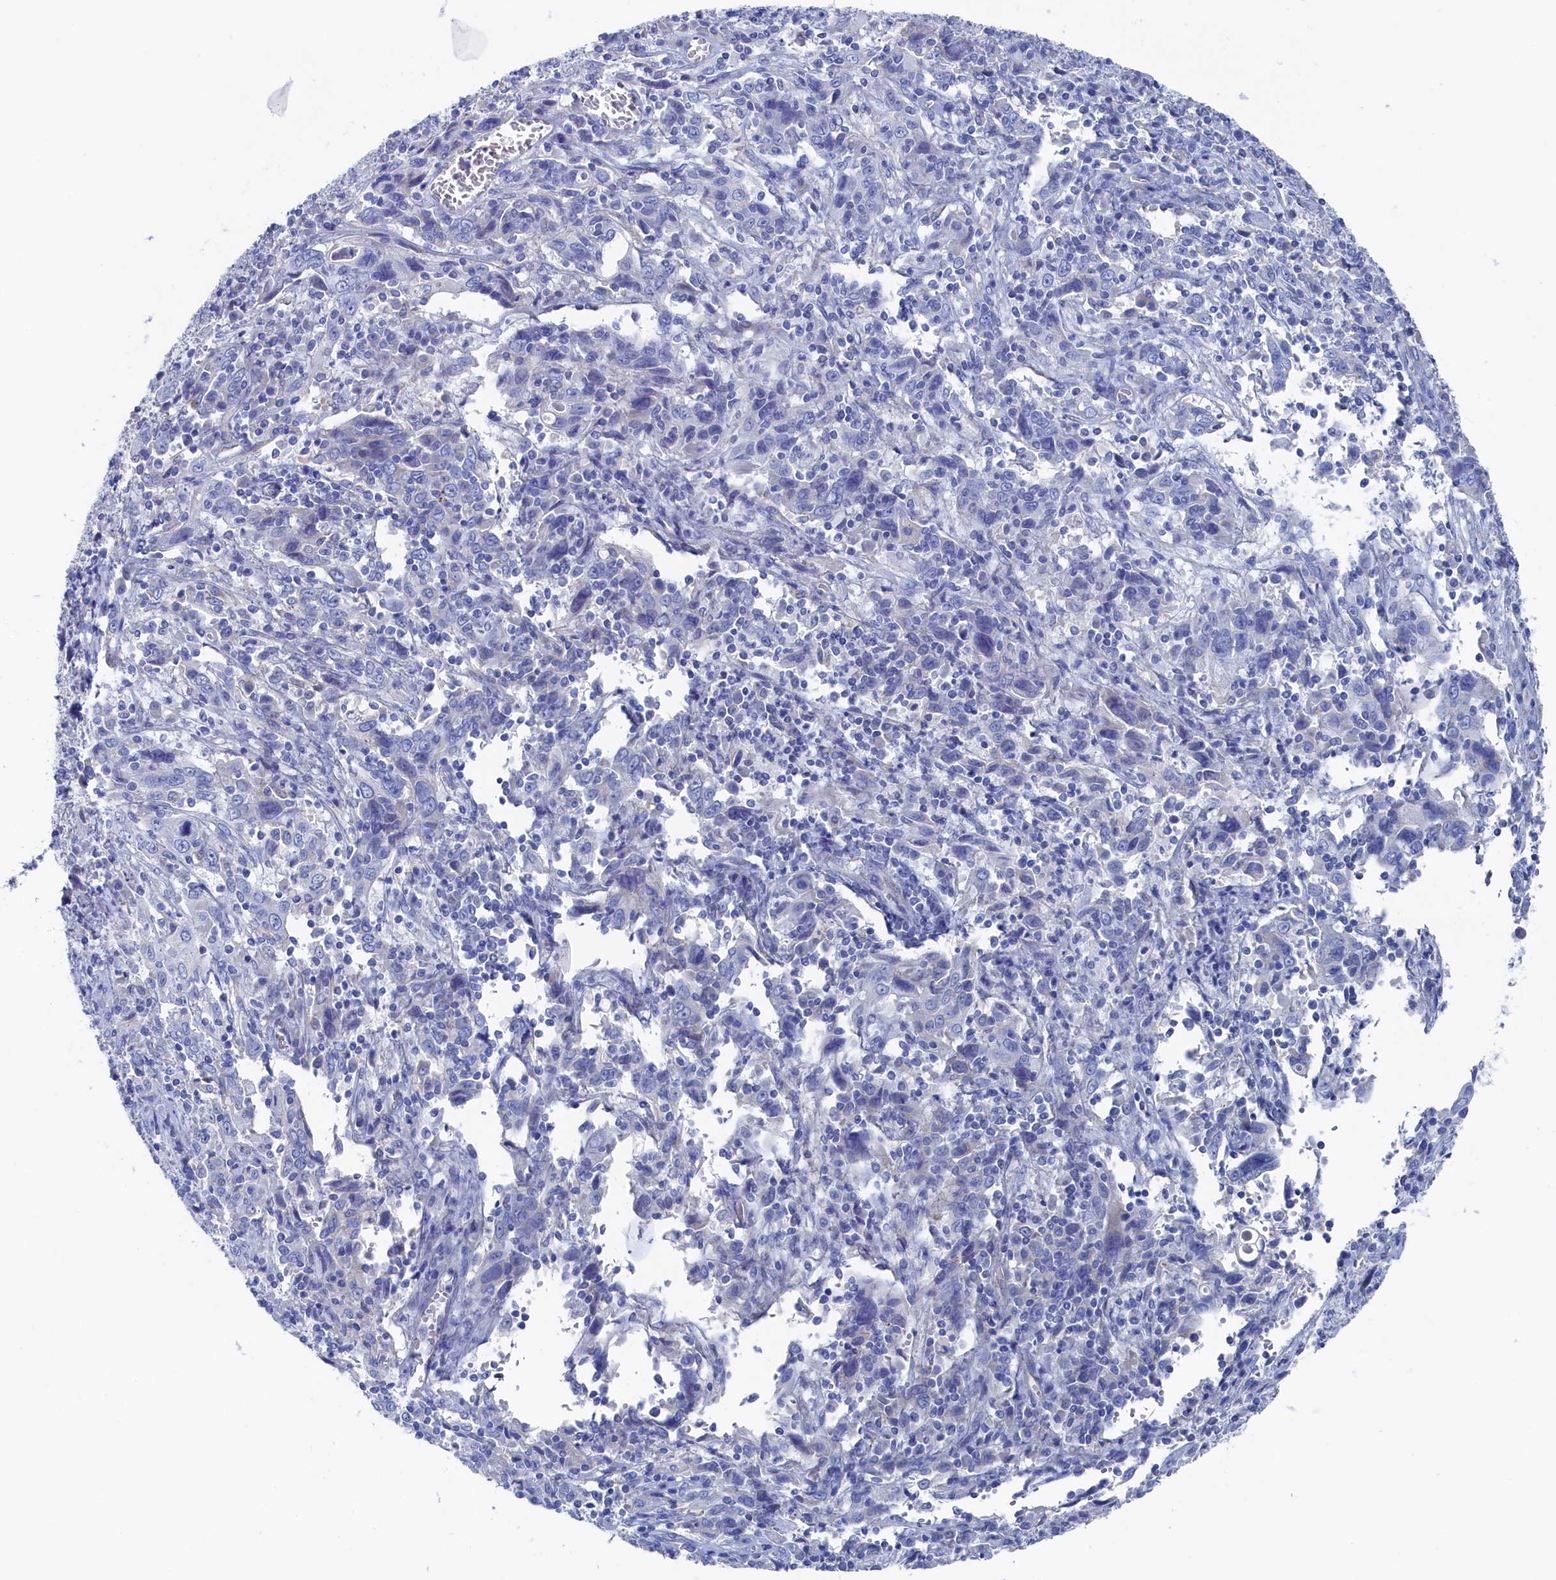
{"staining": {"intensity": "negative", "quantity": "none", "location": "none"}, "tissue": "cervical cancer", "cell_type": "Tumor cells", "image_type": "cancer", "snomed": [{"axis": "morphology", "description": "Squamous cell carcinoma, NOS"}, {"axis": "topography", "description": "Cervix"}], "caption": "High magnification brightfield microscopy of squamous cell carcinoma (cervical) stained with DAB (brown) and counterstained with hematoxylin (blue): tumor cells show no significant expression.", "gene": "TMOD2", "patient": {"sex": "female", "age": 46}}